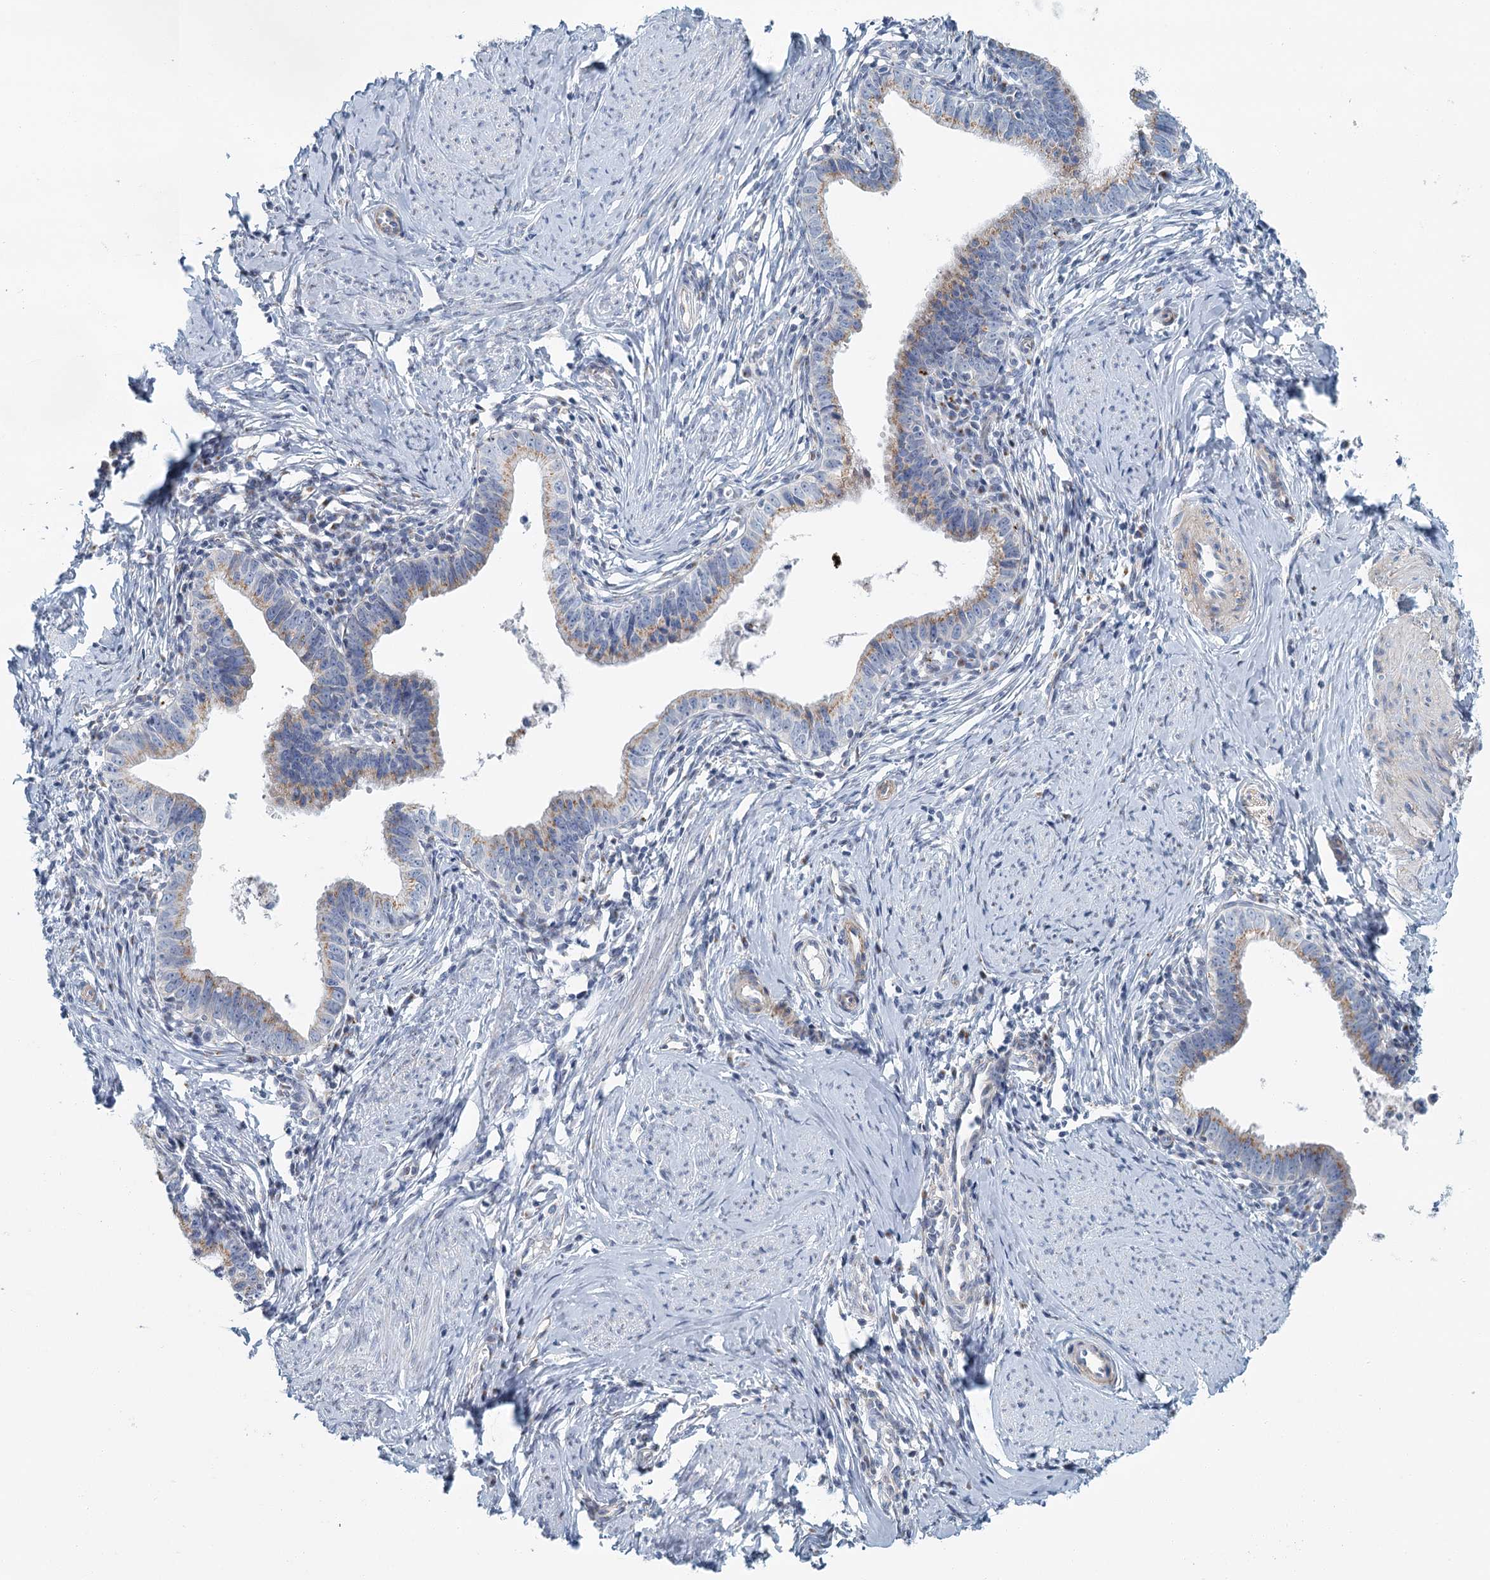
{"staining": {"intensity": "weak", "quantity": ">75%", "location": "cytoplasmic/membranous"}, "tissue": "cervical cancer", "cell_type": "Tumor cells", "image_type": "cancer", "snomed": [{"axis": "morphology", "description": "Adenocarcinoma, NOS"}, {"axis": "topography", "description": "Cervix"}], "caption": "Protein expression analysis of cervical cancer exhibits weak cytoplasmic/membranous expression in approximately >75% of tumor cells.", "gene": "ZNF527", "patient": {"sex": "female", "age": 36}}